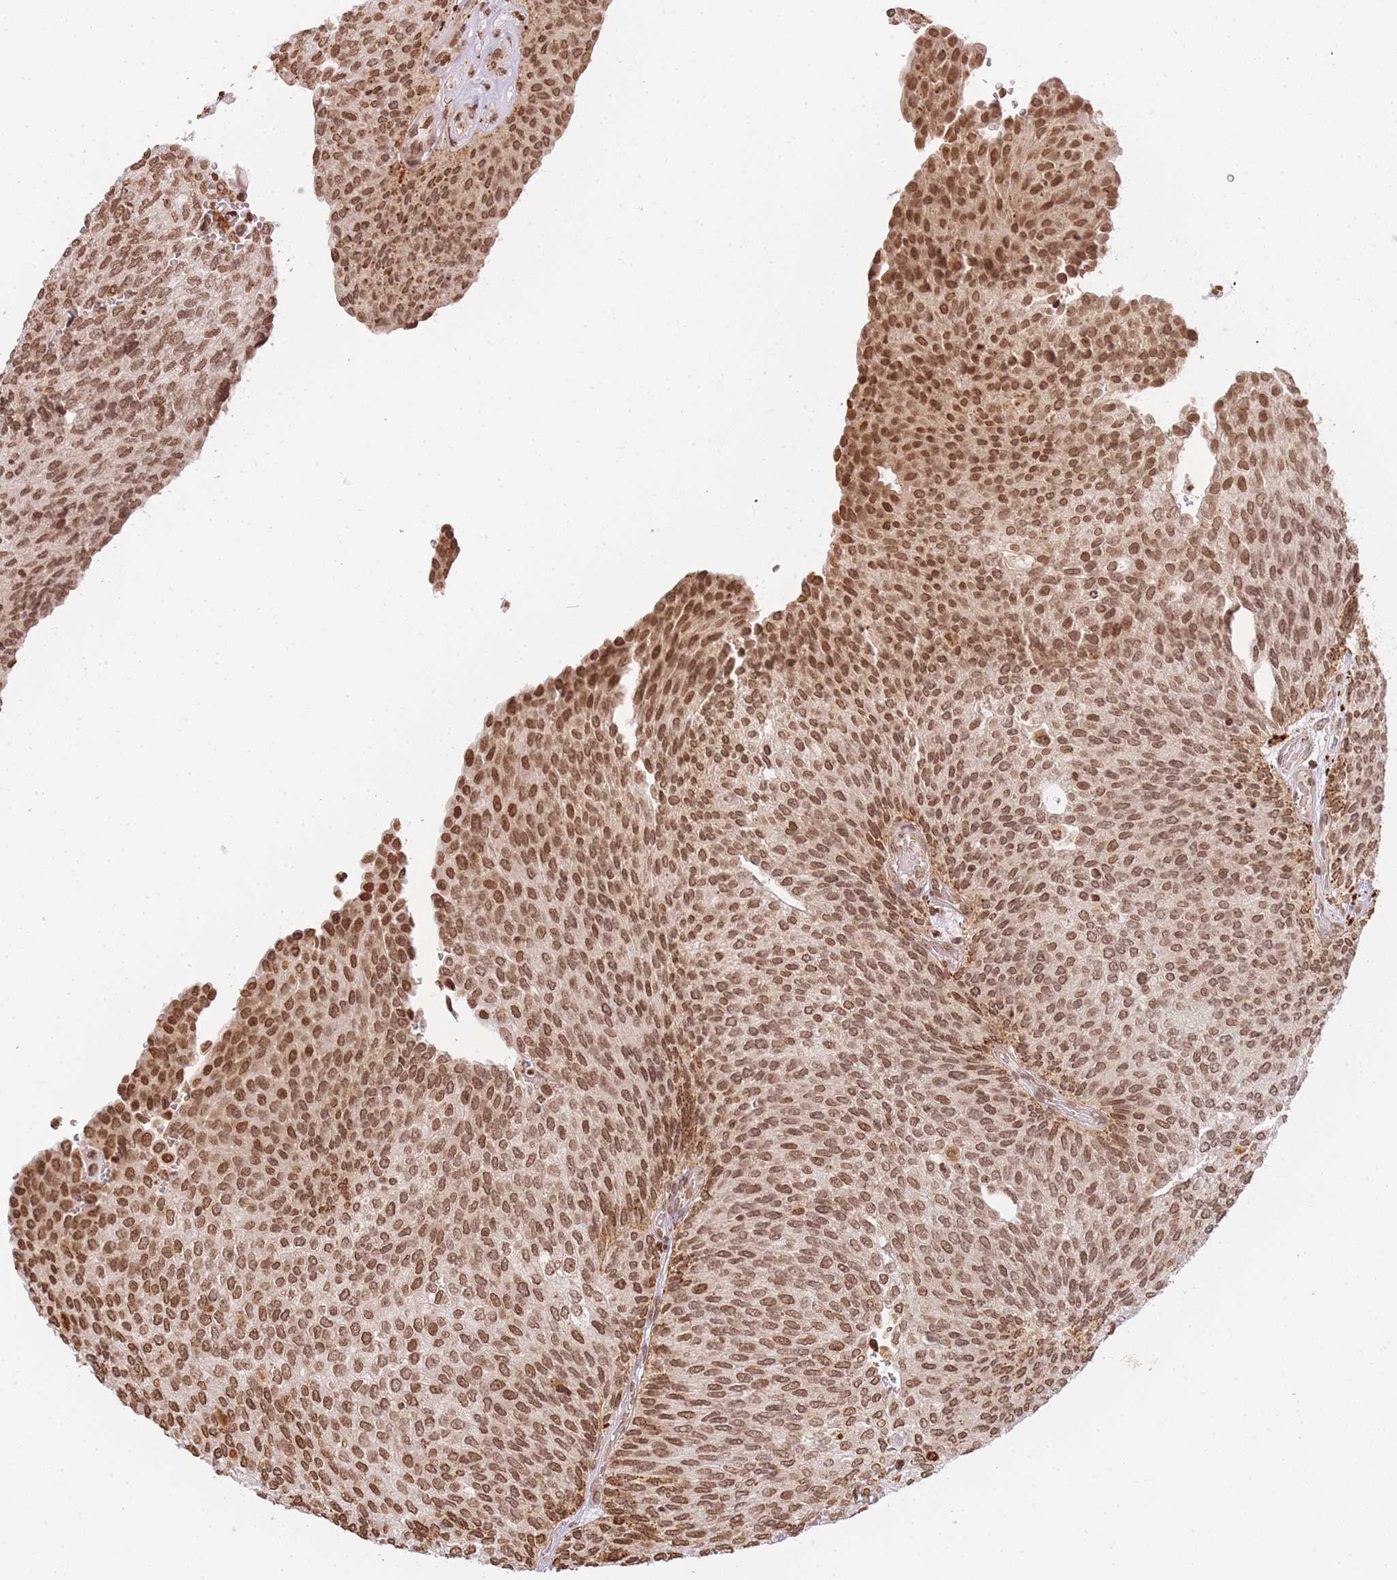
{"staining": {"intensity": "moderate", "quantity": ">75%", "location": "nuclear"}, "tissue": "urothelial cancer", "cell_type": "Tumor cells", "image_type": "cancer", "snomed": [{"axis": "morphology", "description": "Urothelial carcinoma, Low grade"}, {"axis": "topography", "description": "Urinary bladder"}], "caption": "DAB (3,3'-diaminobenzidine) immunohistochemical staining of human low-grade urothelial carcinoma displays moderate nuclear protein positivity in about >75% of tumor cells. Using DAB (brown) and hematoxylin (blue) stains, captured at high magnification using brightfield microscopy.", "gene": "WWTR1", "patient": {"sex": "female", "age": 79}}